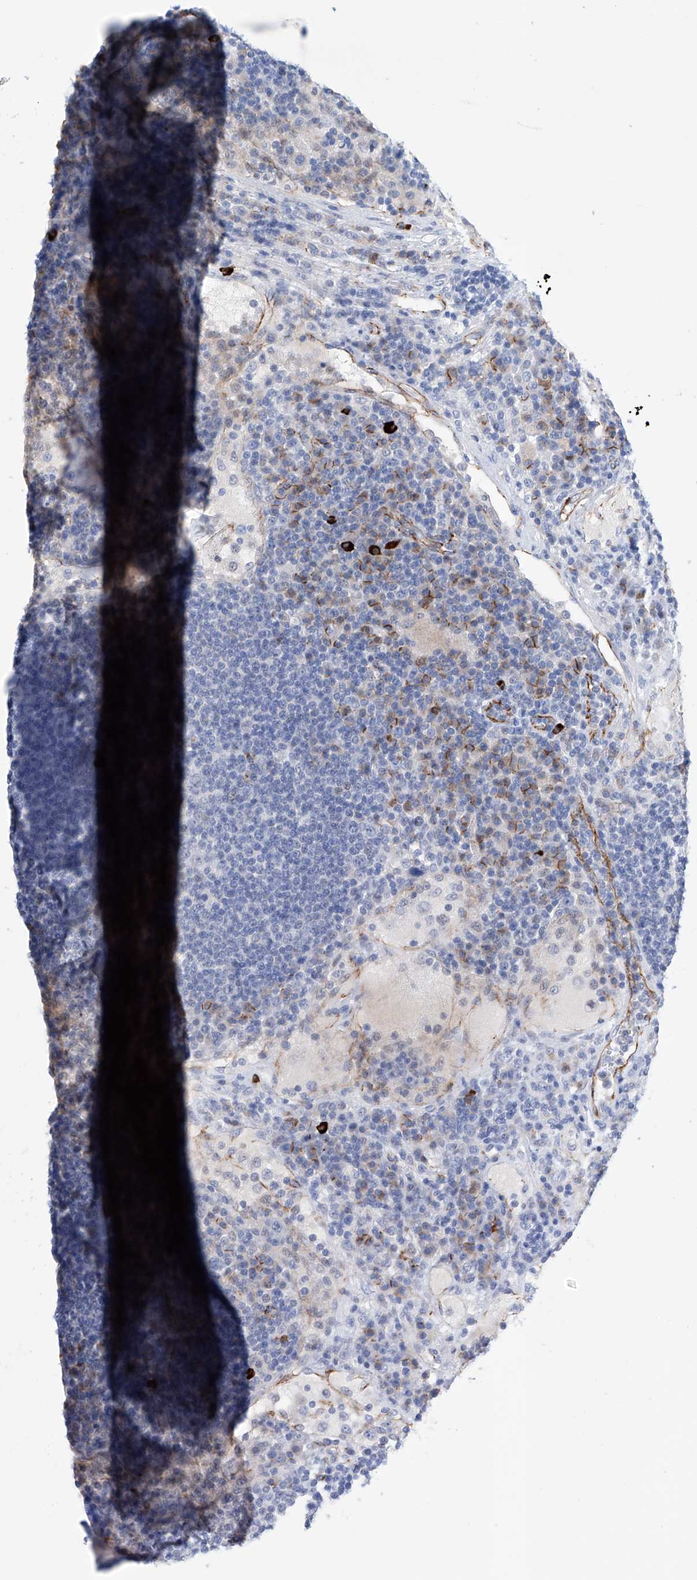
{"staining": {"intensity": "negative", "quantity": "none", "location": "none"}, "tissue": "lymph node", "cell_type": "Germinal center cells", "image_type": "normal", "snomed": [{"axis": "morphology", "description": "Normal tissue, NOS"}, {"axis": "topography", "description": "Lymph node"}], "caption": "Germinal center cells show no significant expression in unremarkable lymph node. (Stains: DAB (3,3'-diaminobenzidine) immunohistochemistry with hematoxylin counter stain, Microscopy: brightfield microscopy at high magnification).", "gene": "ETV7", "patient": {"sex": "female", "age": 53}}